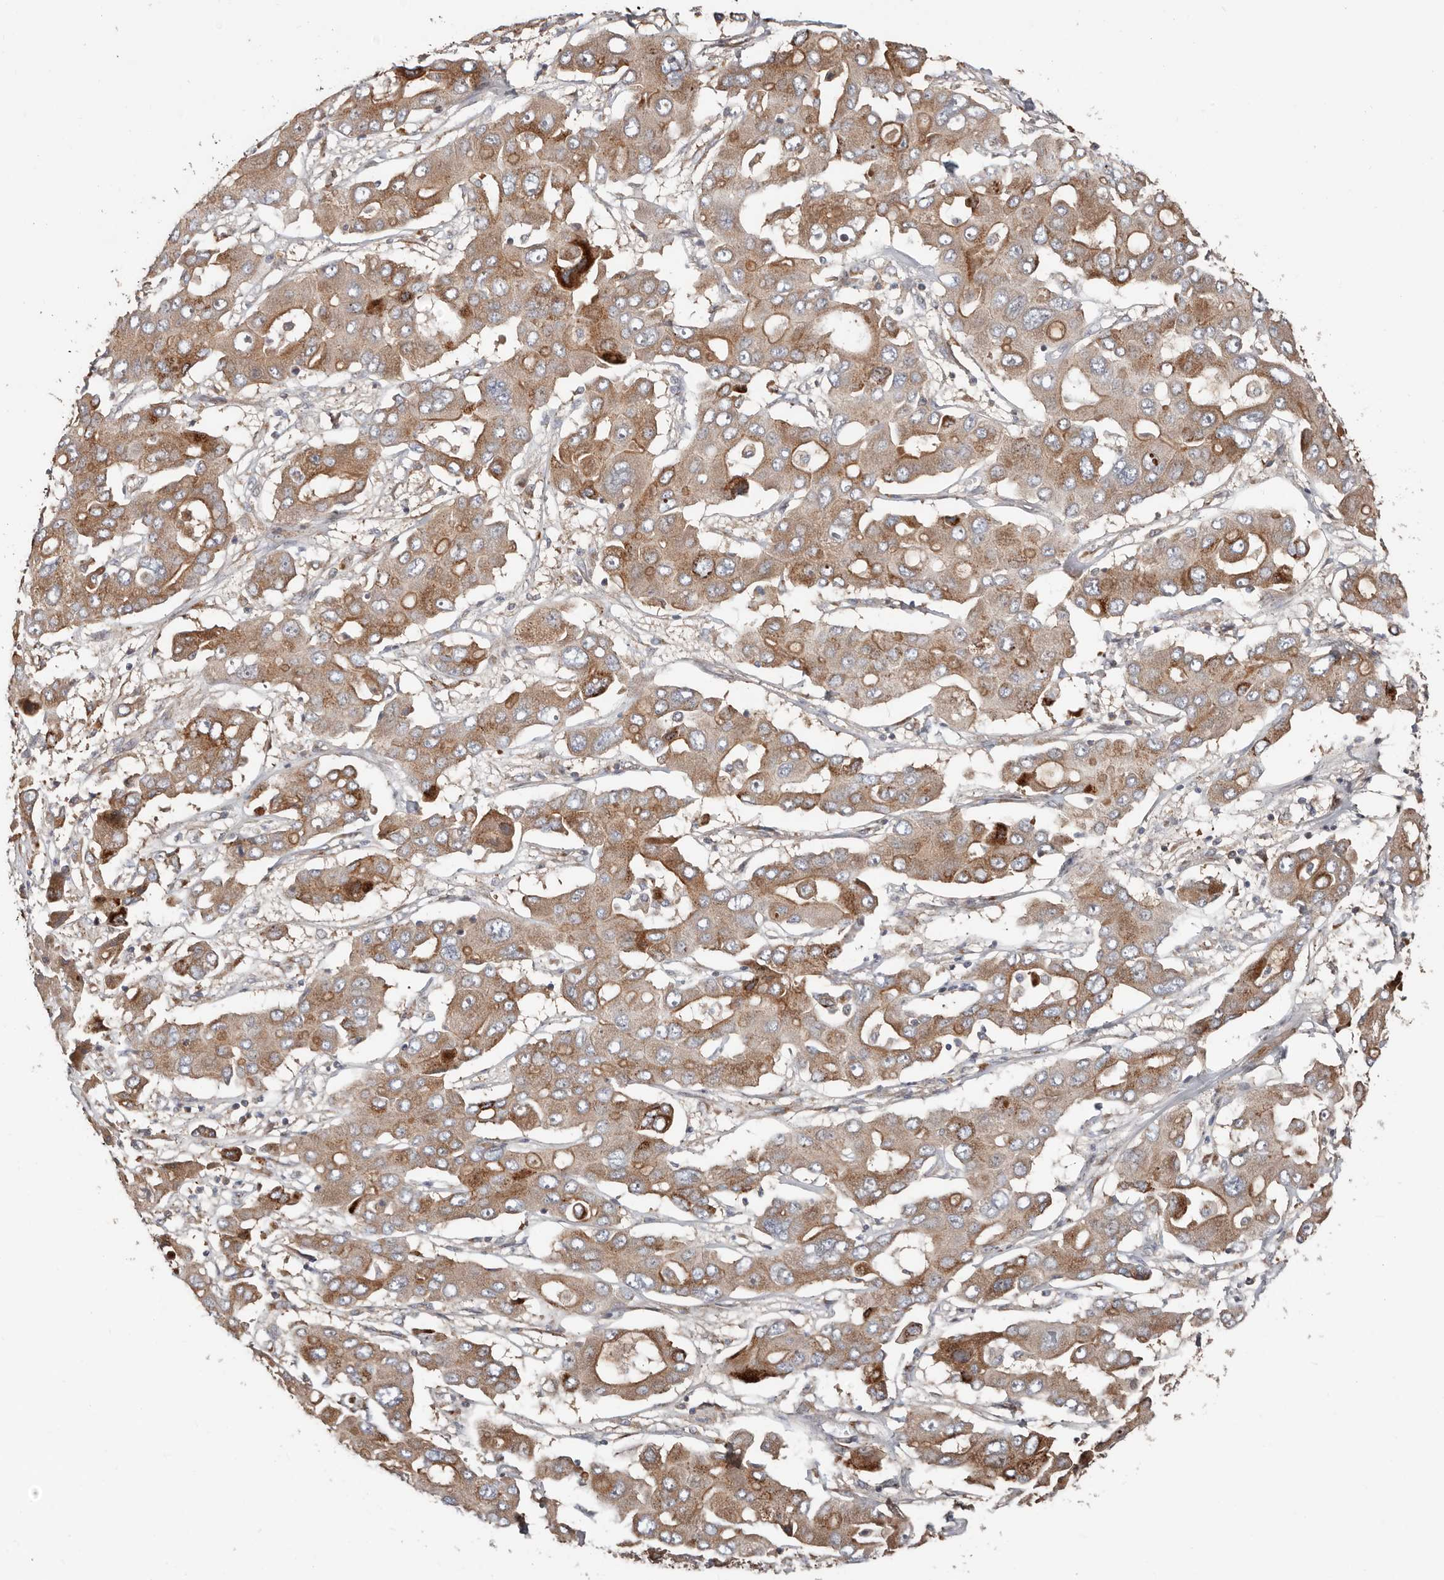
{"staining": {"intensity": "moderate", "quantity": ">75%", "location": "cytoplasmic/membranous"}, "tissue": "liver cancer", "cell_type": "Tumor cells", "image_type": "cancer", "snomed": [{"axis": "morphology", "description": "Cholangiocarcinoma"}, {"axis": "topography", "description": "Liver"}], "caption": "Protein staining by IHC shows moderate cytoplasmic/membranous positivity in about >75% of tumor cells in liver cancer.", "gene": "COG1", "patient": {"sex": "male", "age": 67}}